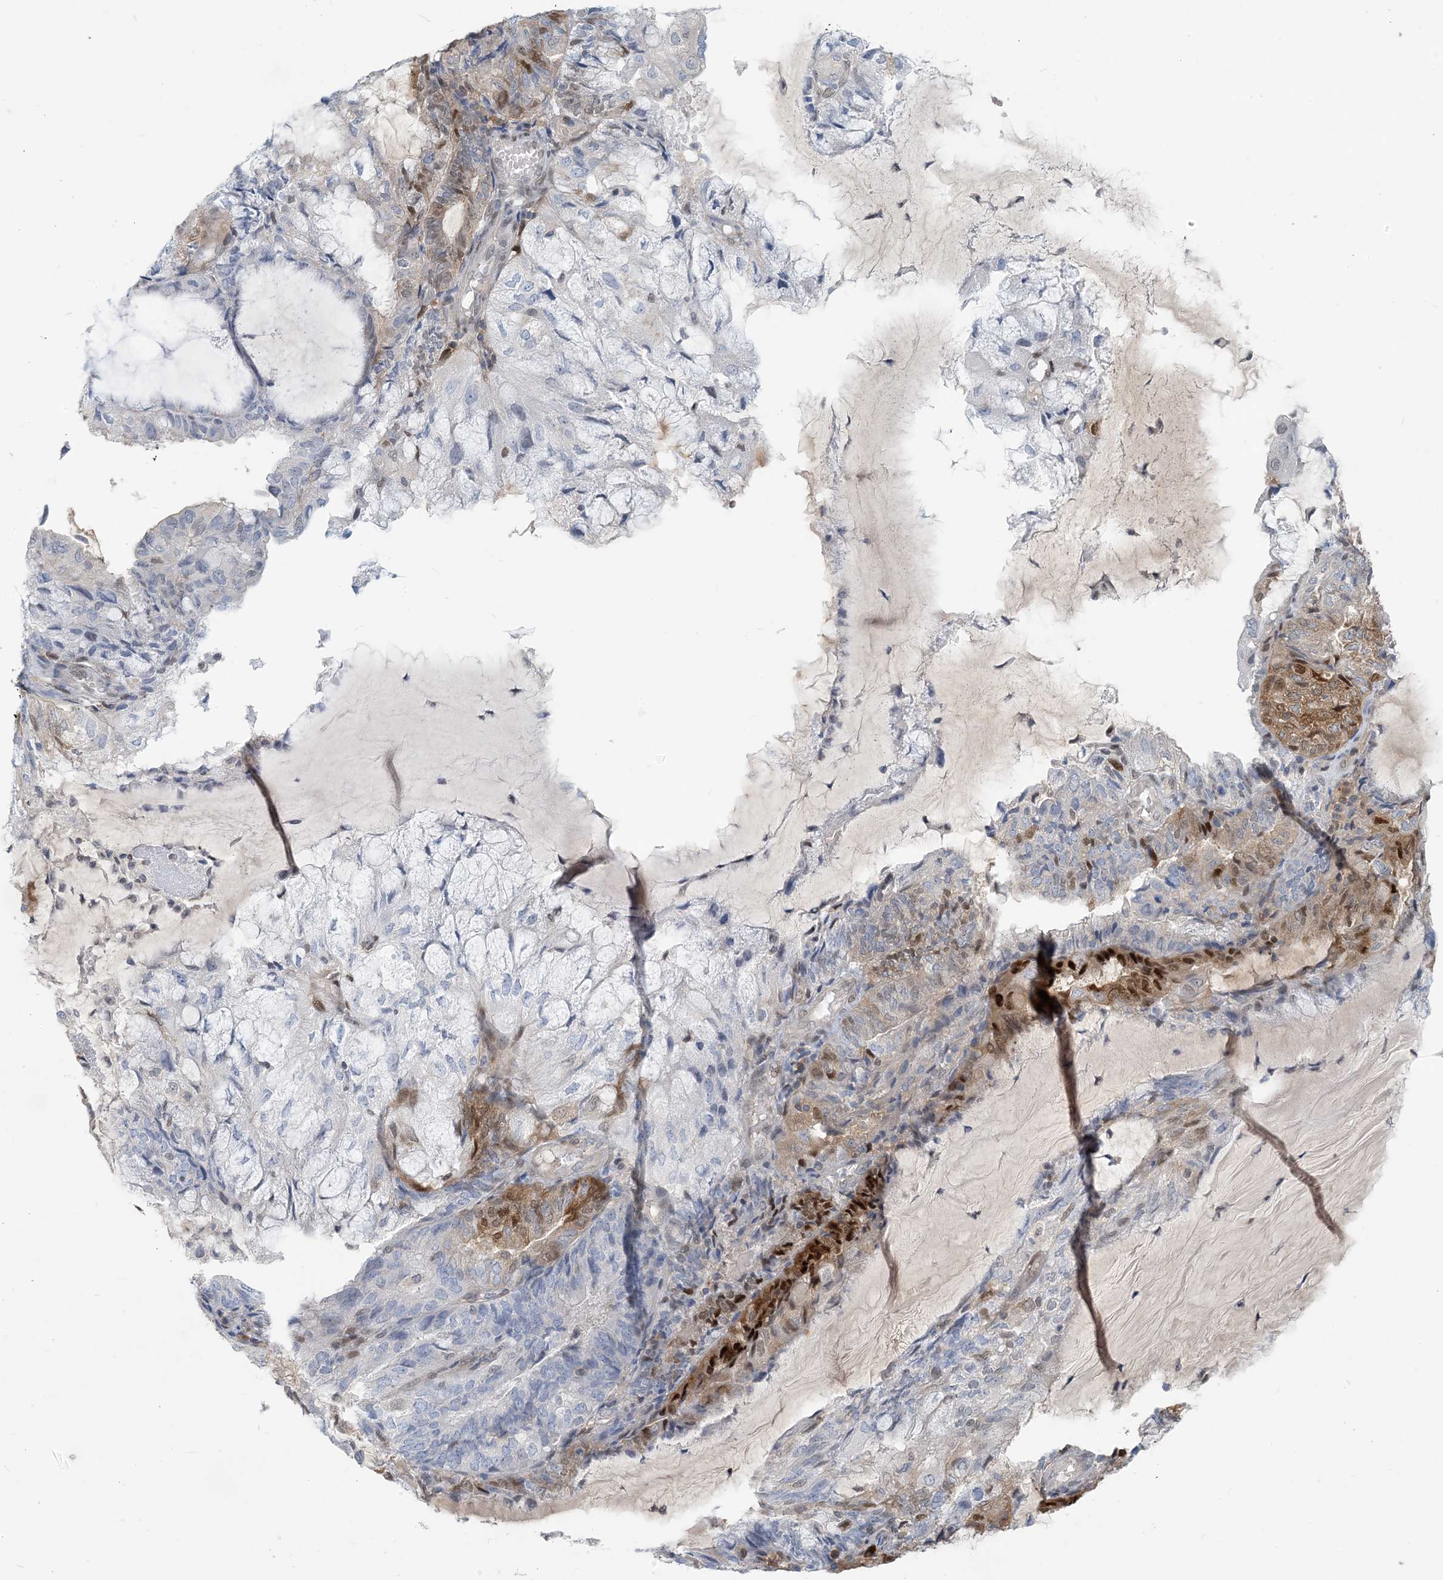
{"staining": {"intensity": "strong", "quantity": "<25%", "location": "cytoplasmic/membranous,nuclear"}, "tissue": "endometrial cancer", "cell_type": "Tumor cells", "image_type": "cancer", "snomed": [{"axis": "morphology", "description": "Adenocarcinoma, NOS"}, {"axis": "topography", "description": "Endometrium"}], "caption": "An image showing strong cytoplasmic/membranous and nuclear expression in approximately <25% of tumor cells in adenocarcinoma (endometrial), as visualized by brown immunohistochemical staining.", "gene": "ZC3H12A", "patient": {"sex": "female", "age": 81}}